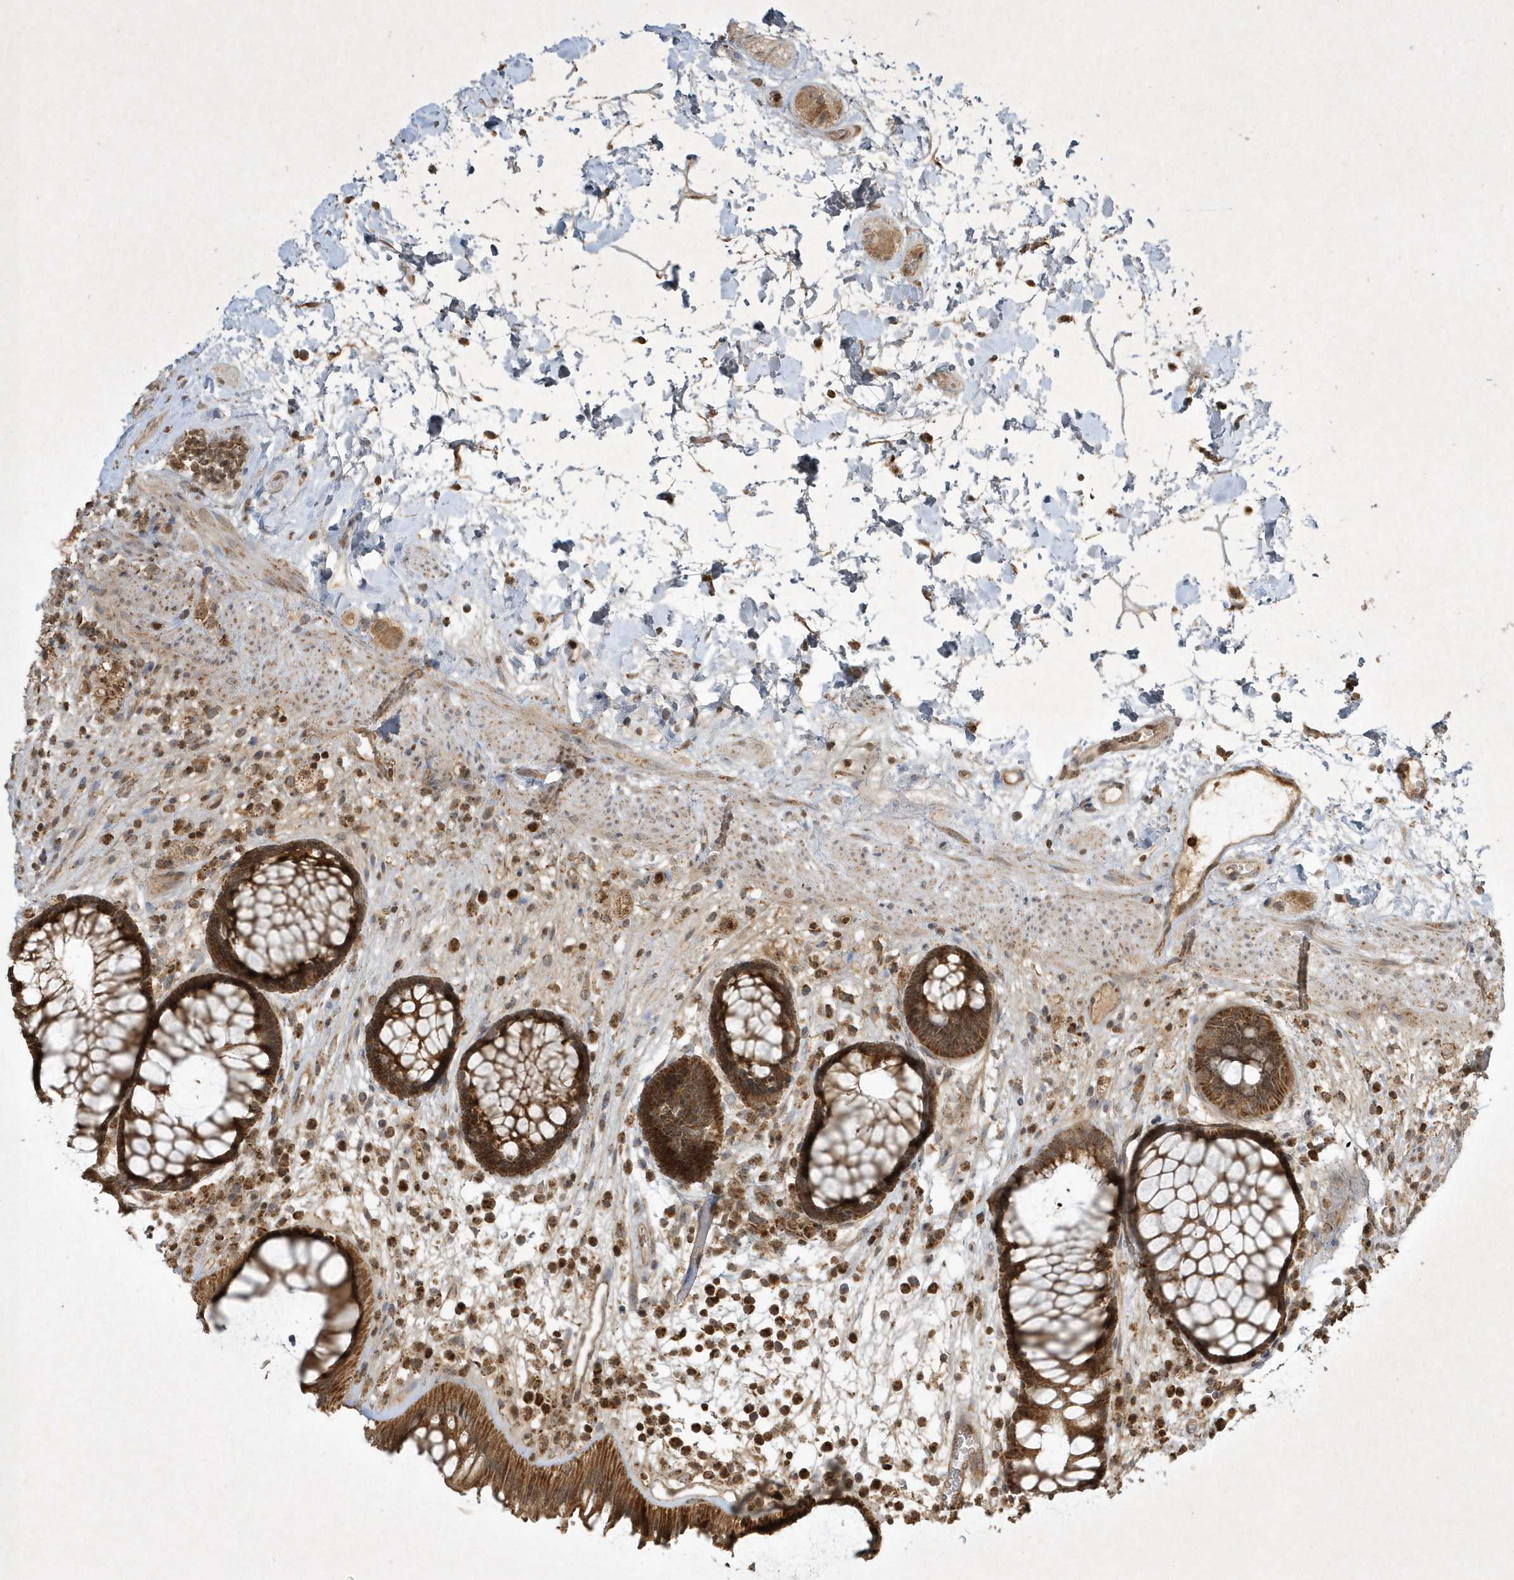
{"staining": {"intensity": "strong", "quantity": ">75%", "location": "cytoplasmic/membranous"}, "tissue": "rectum", "cell_type": "Glandular cells", "image_type": "normal", "snomed": [{"axis": "morphology", "description": "Normal tissue, NOS"}, {"axis": "topography", "description": "Rectum"}], "caption": "Protein staining of unremarkable rectum reveals strong cytoplasmic/membranous staining in about >75% of glandular cells.", "gene": "PLTP", "patient": {"sex": "male", "age": 51}}